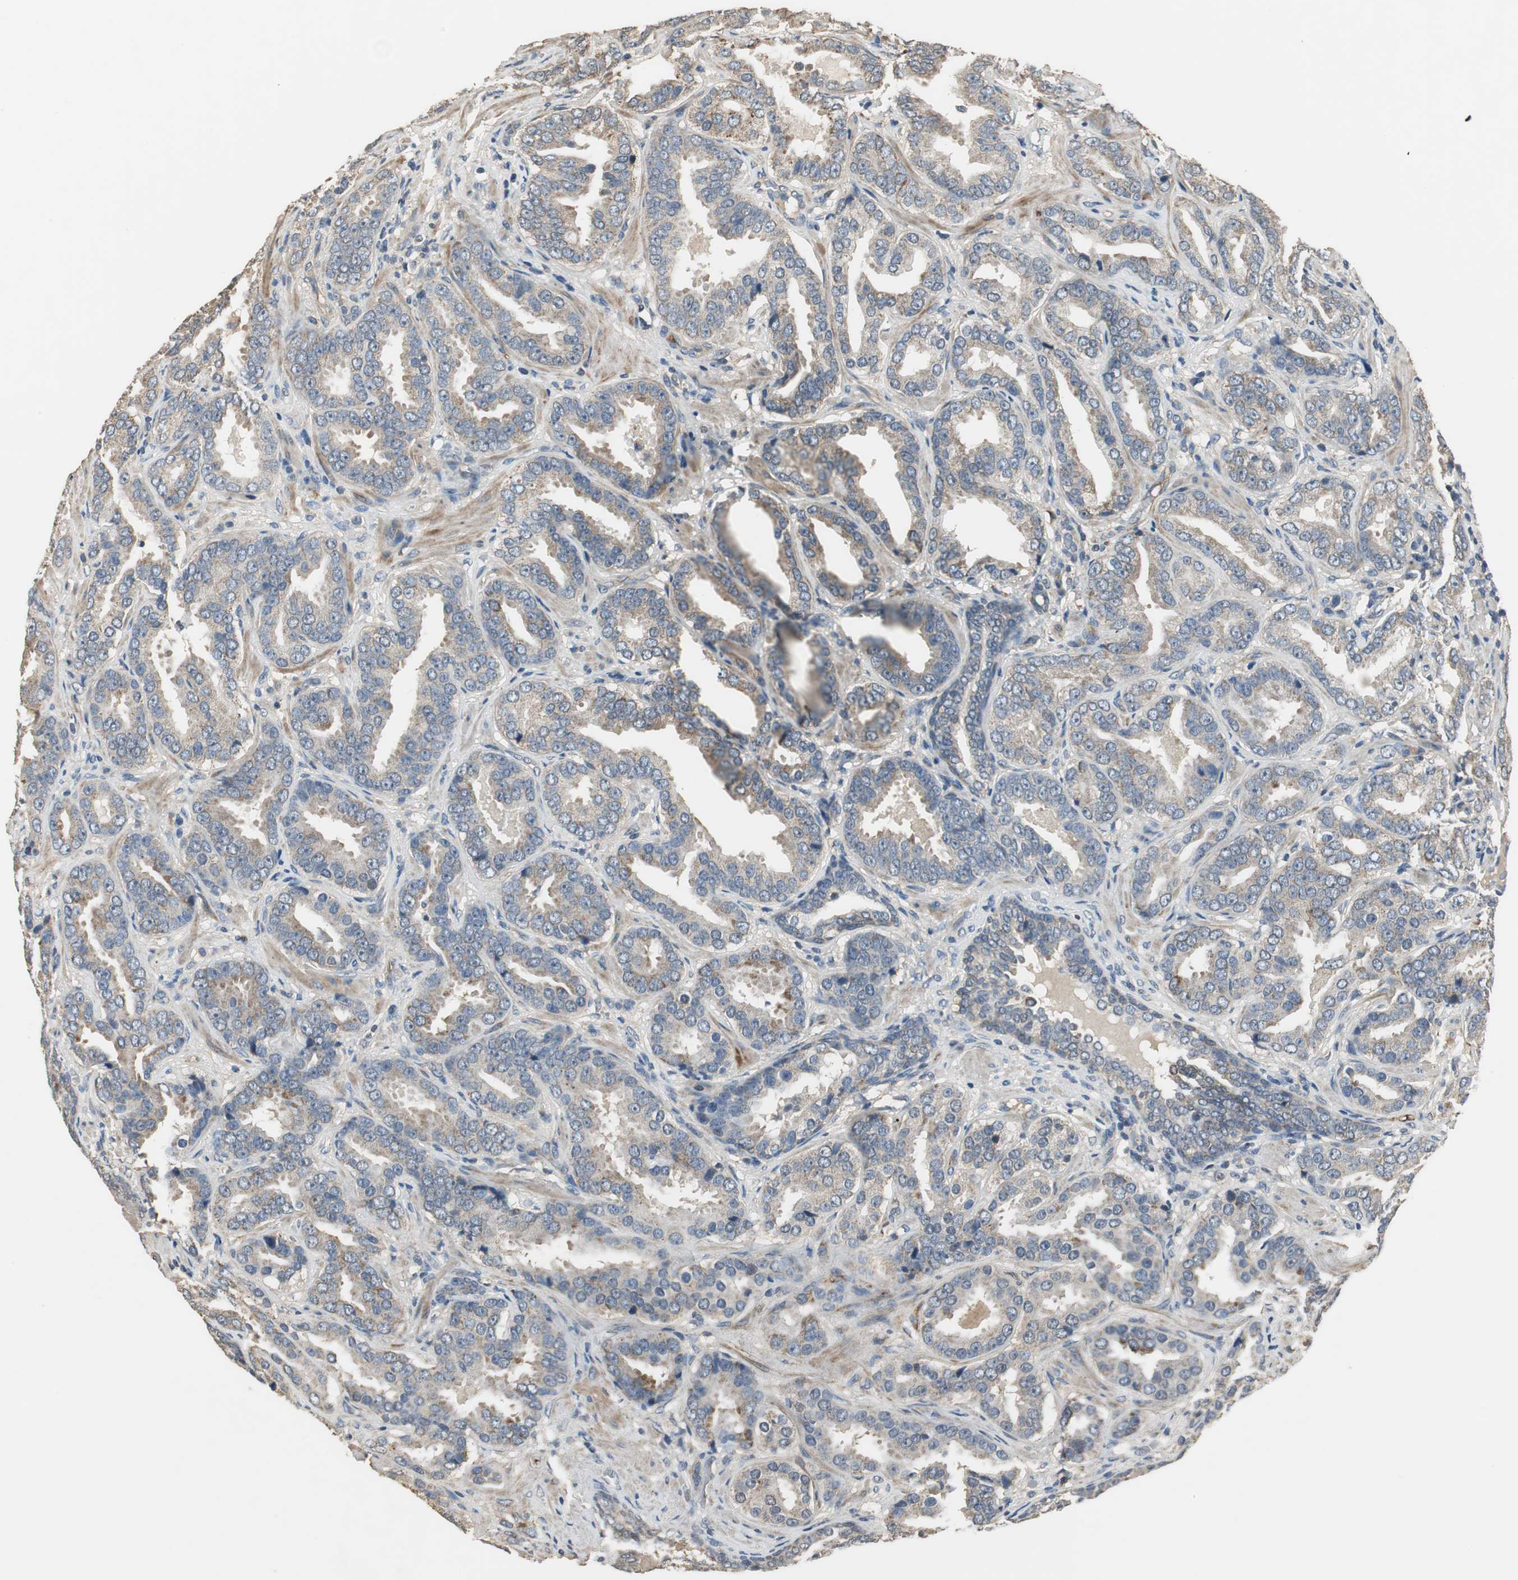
{"staining": {"intensity": "weak", "quantity": ">75%", "location": "cytoplasmic/membranous"}, "tissue": "prostate cancer", "cell_type": "Tumor cells", "image_type": "cancer", "snomed": [{"axis": "morphology", "description": "Adenocarcinoma, Low grade"}, {"axis": "topography", "description": "Prostate"}], "caption": "The image demonstrates staining of prostate low-grade adenocarcinoma, revealing weak cytoplasmic/membranous protein positivity (brown color) within tumor cells. (DAB (3,3'-diaminobenzidine) IHC, brown staining for protein, blue staining for nuclei).", "gene": "MSTO1", "patient": {"sex": "male", "age": 59}}